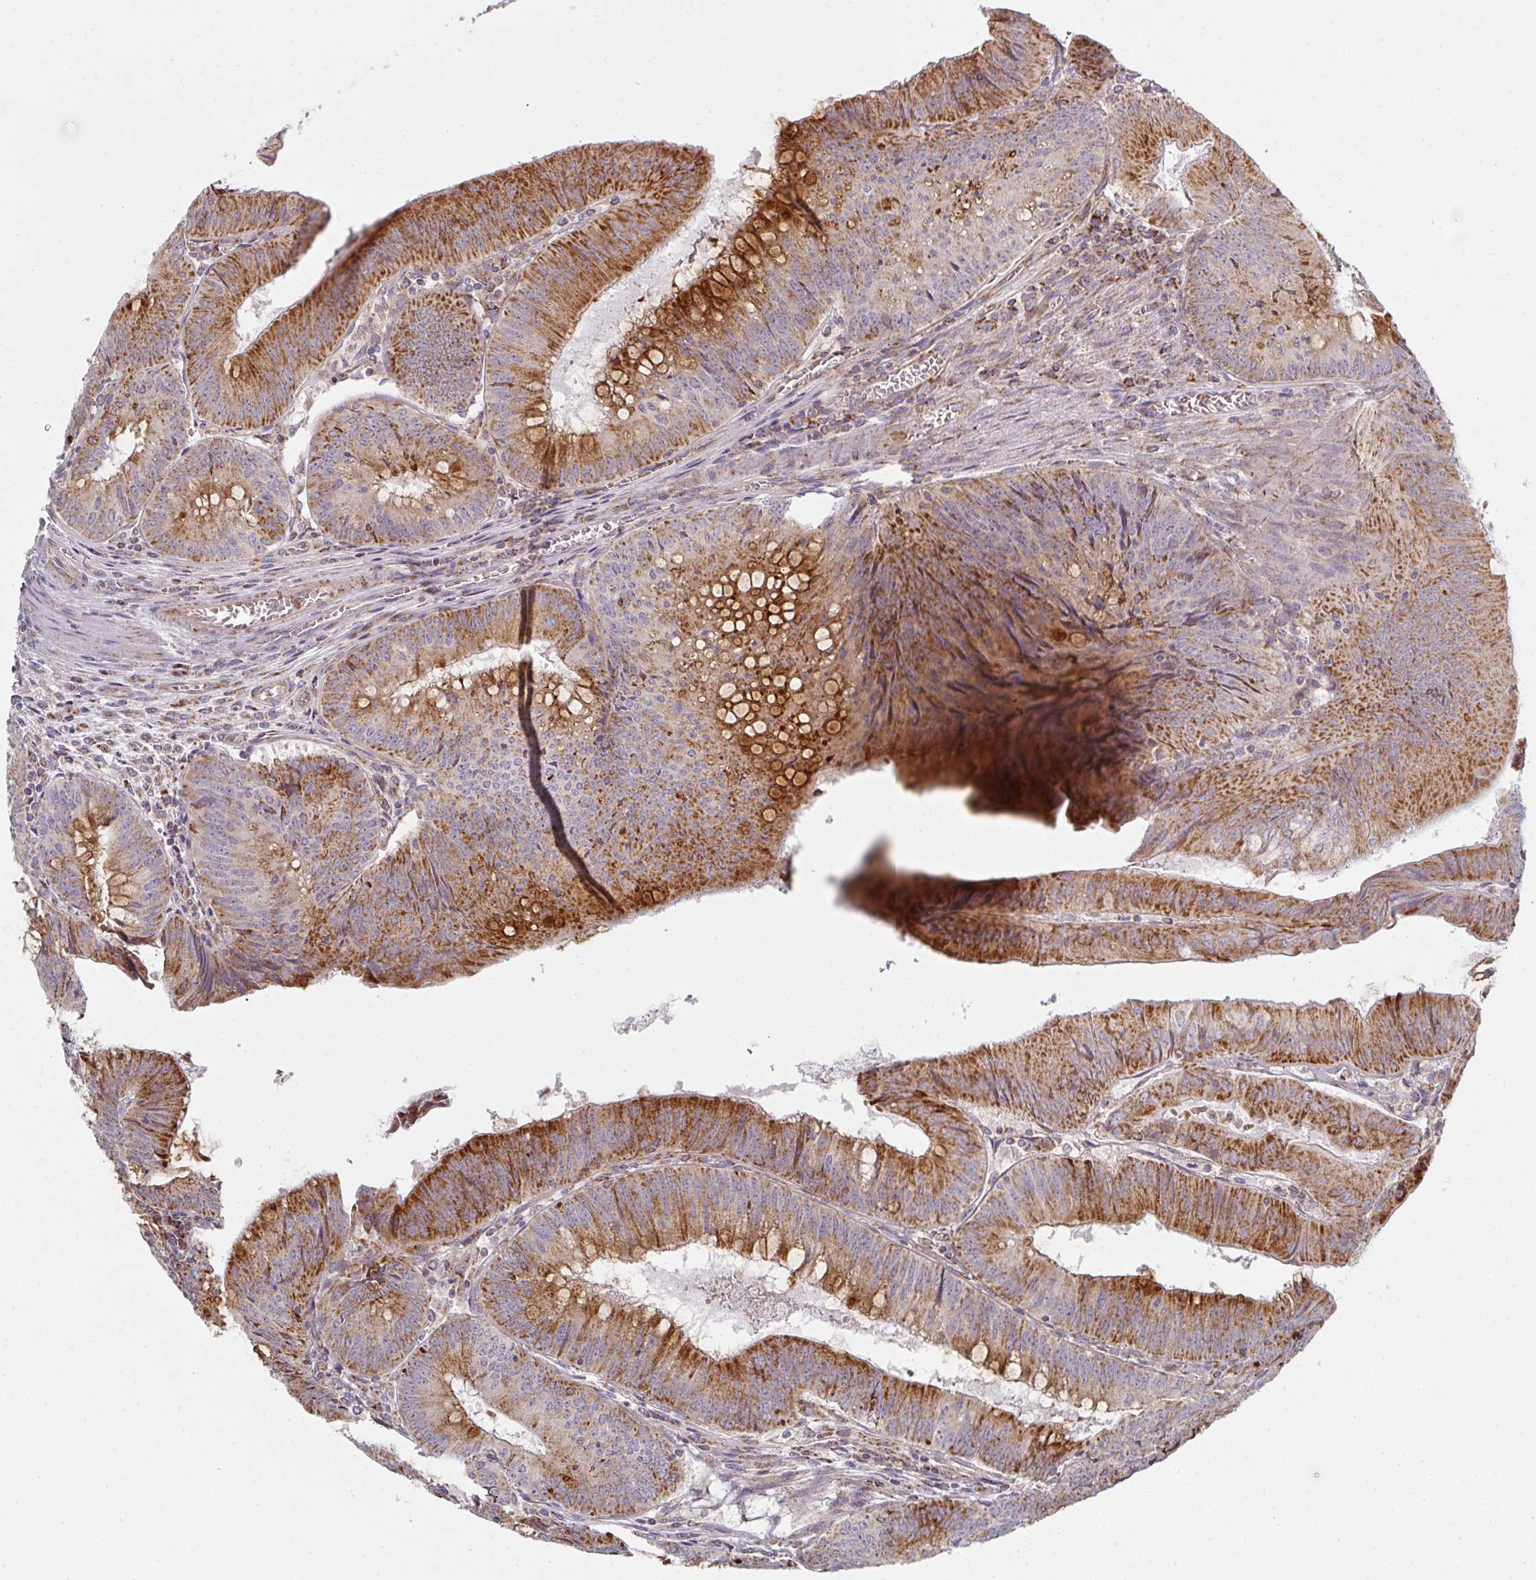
{"staining": {"intensity": "strong", "quantity": ">75%", "location": "cytoplasmic/membranous"}, "tissue": "colorectal cancer", "cell_type": "Tumor cells", "image_type": "cancer", "snomed": [{"axis": "morphology", "description": "Adenocarcinoma, NOS"}, {"axis": "topography", "description": "Rectum"}], "caption": "This is an image of IHC staining of colorectal cancer, which shows strong positivity in the cytoplasmic/membranous of tumor cells.", "gene": "ZNF526", "patient": {"sex": "female", "age": 72}}